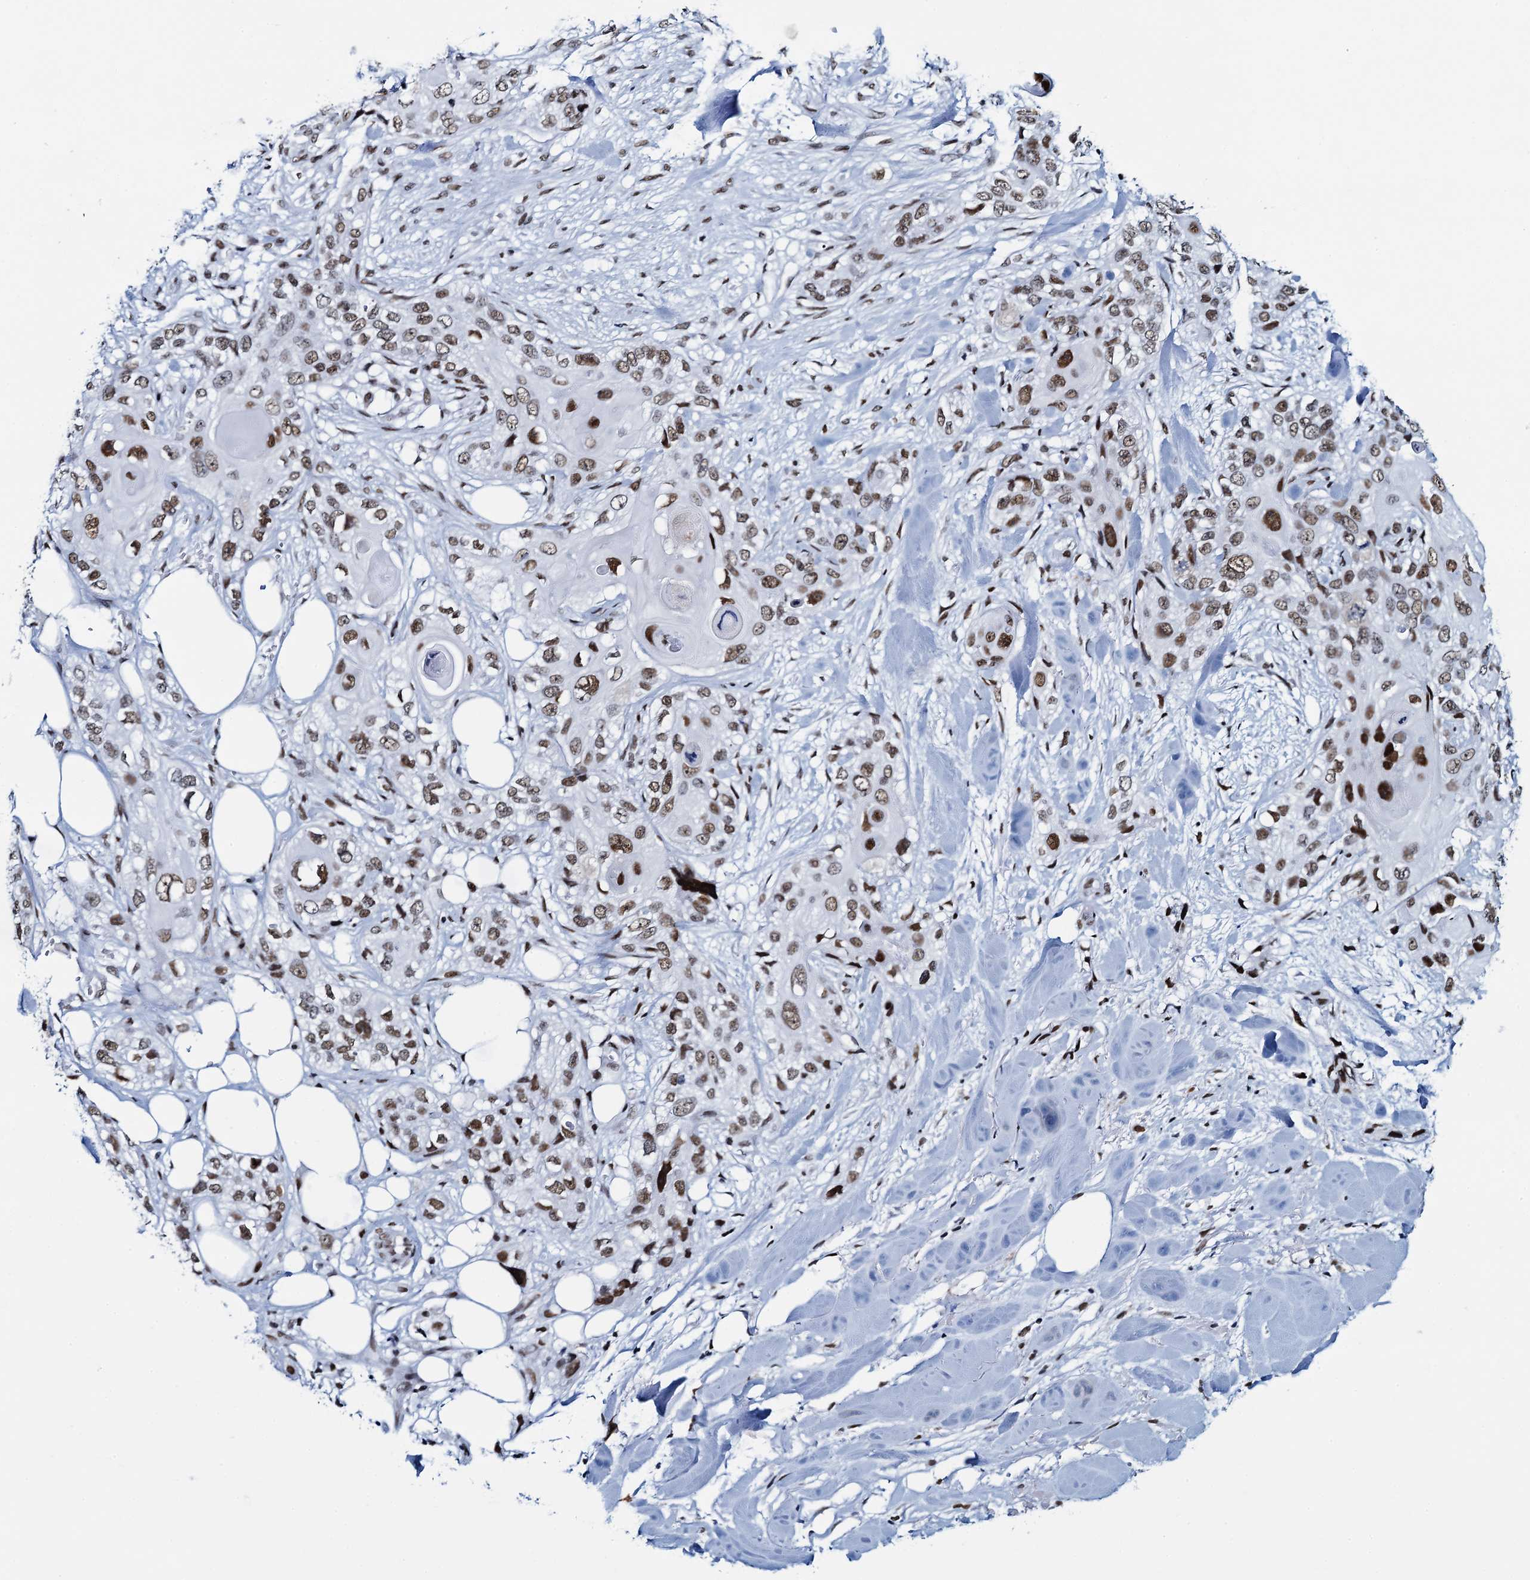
{"staining": {"intensity": "moderate", "quantity": ">75%", "location": "nuclear"}, "tissue": "skin cancer", "cell_type": "Tumor cells", "image_type": "cancer", "snomed": [{"axis": "morphology", "description": "Normal tissue, NOS"}, {"axis": "morphology", "description": "Squamous cell carcinoma, NOS"}, {"axis": "topography", "description": "Skin"}], "caption": "Immunohistochemical staining of skin cancer displays medium levels of moderate nuclear expression in approximately >75% of tumor cells. (Stains: DAB in brown, nuclei in blue, Microscopy: brightfield microscopy at high magnification).", "gene": "HNRNPUL2", "patient": {"sex": "male", "age": 72}}